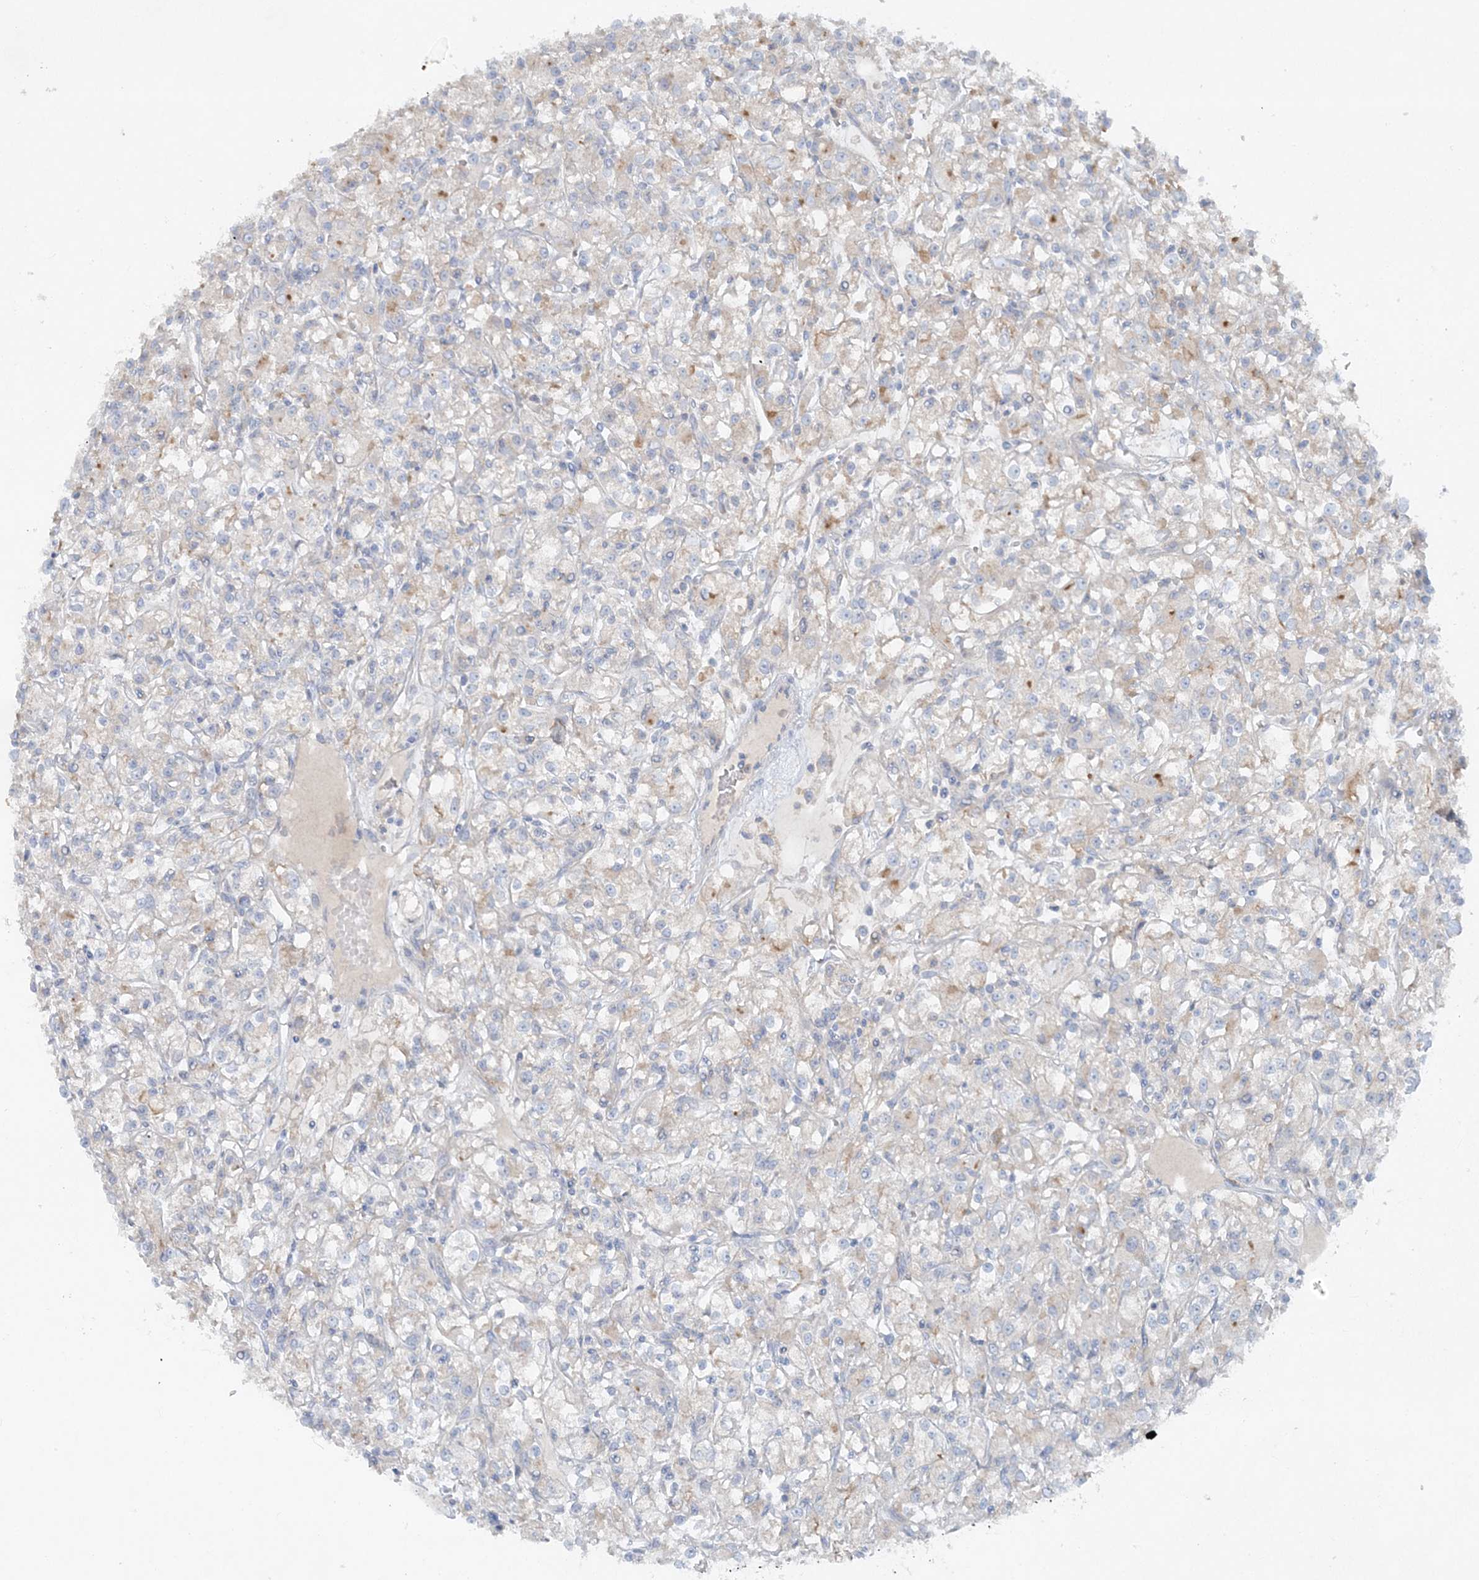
{"staining": {"intensity": "weak", "quantity": "<25%", "location": "cytoplasmic/membranous"}, "tissue": "renal cancer", "cell_type": "Tumor cells", "image_type": "cancer", "snomed": [{"axis": "morphology", "description": "Adenocarcinoma, NOS"}, {"axis": "topography", "description": "Kidney"}], "caption": "Immunohistochemical staining of human adenocarcinoma (renal) exhibits no significant positivity in tumor cells.", "gene": "ATP11A", "patient": {"sex": "female", "age": 59}}